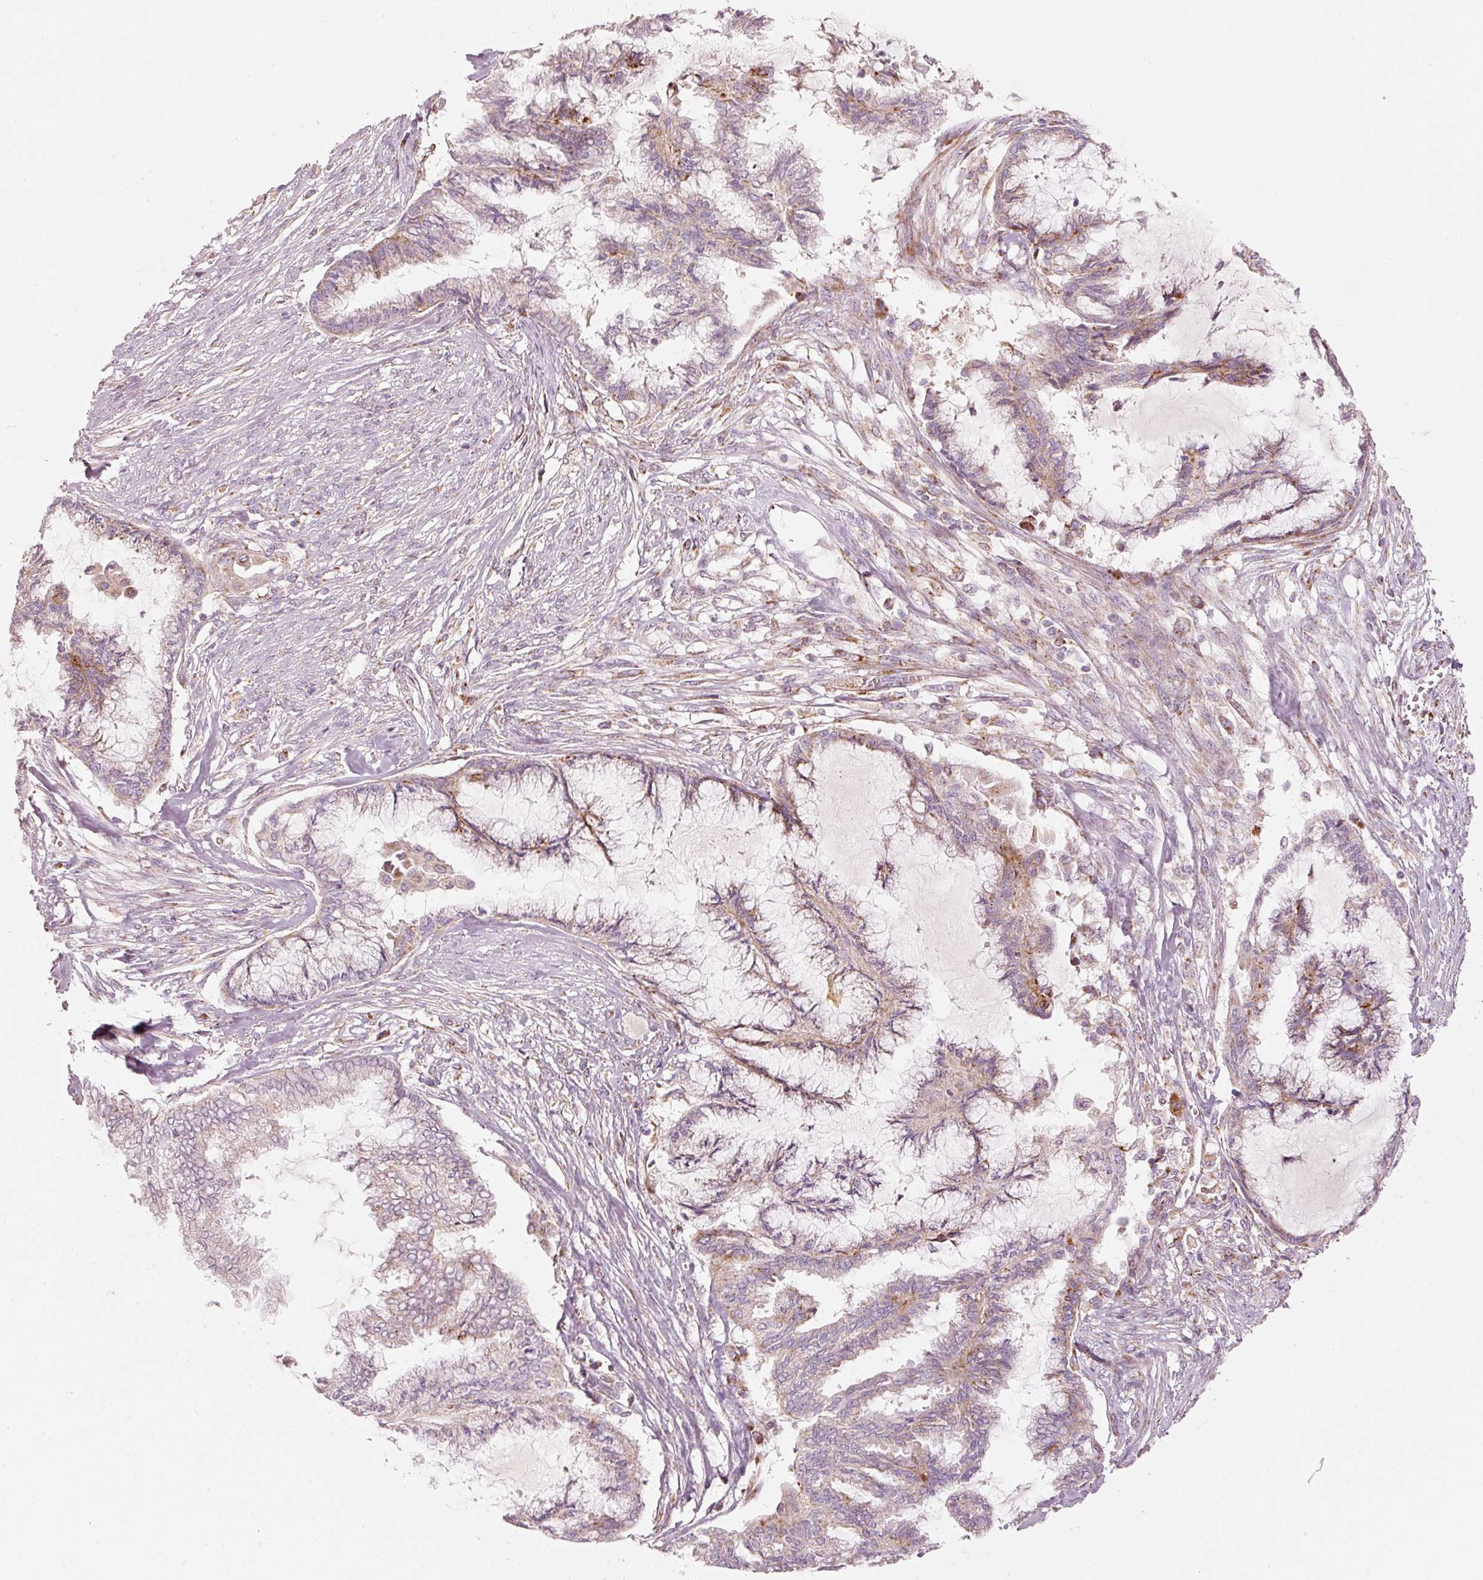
{"staining": {"intensity": "weak", "quantity": "<25%", "location": "cytoplasmic/membranous"}, "tissue": "endometrial cancer", "cell_type": "Tumor cells", "image_type": "cancer", "snomed": [{"axis": "morphology", "description": "Adenocarcinoma, NOS"}, {"axis": "topography", "description": "Endometrium"}], "caption": "This is an IHC image of human endometrial cancer (adenocarcinoma). There is no staining in tumor cells.", "gene": "C17orf98", "patient": {"sex": "female", "age": 86}}